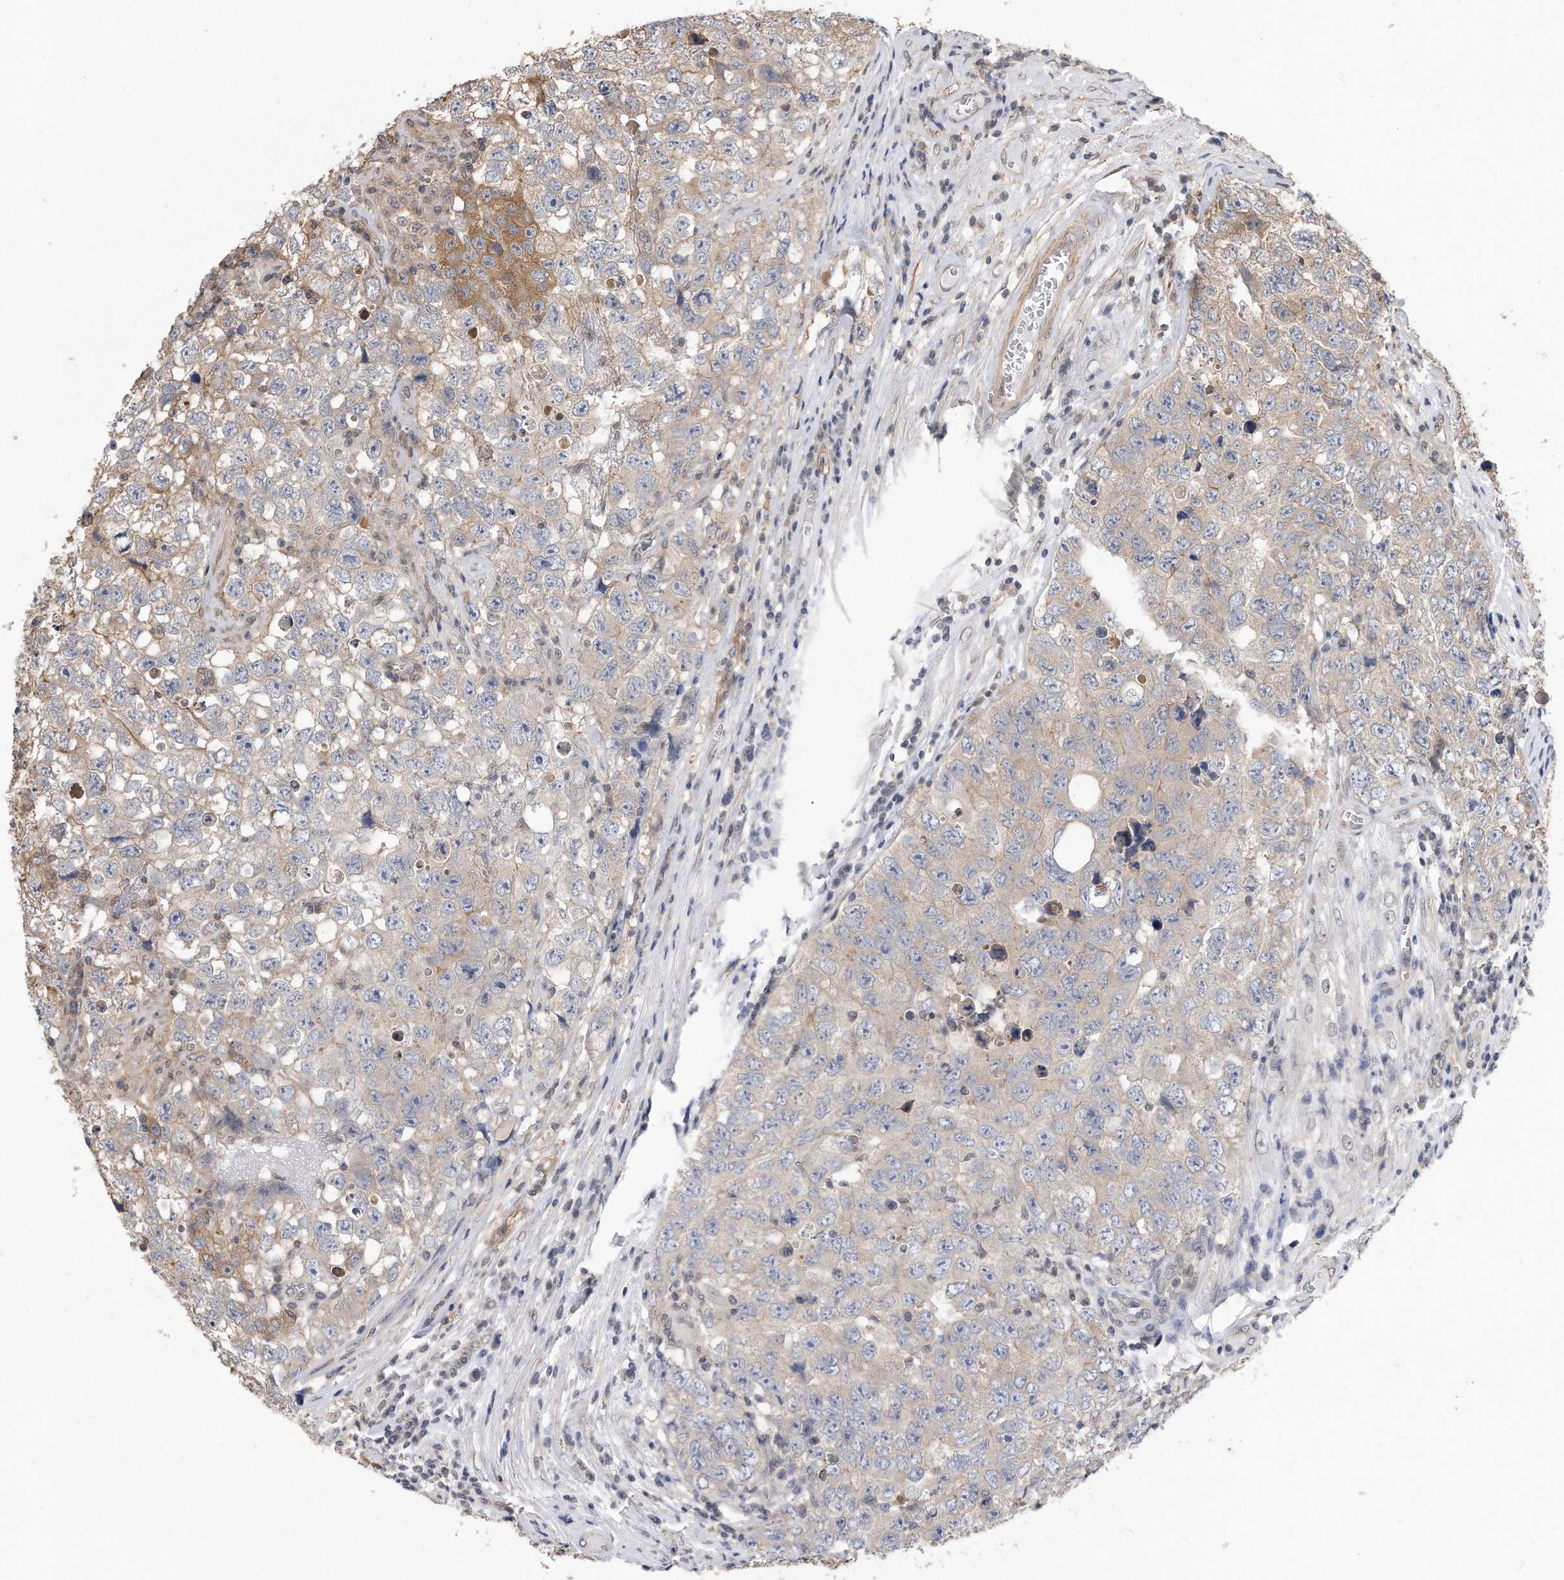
{"staining": {"intensity": "moderate", "quantity": "<25%", "location": "cytoplasmic/membranous"}, "tissue": "testis cancer", "cell_type": "Tumor cells", "image_type": "cancer", "snomed": [{"axis": "morphology", "description": "Seminoma, NOS"}, {"axis": "morphology", "description": "Carcinoma, Embryonal, NOS"}, {"axis": "topography", "description": "Testis"}], "caption": "Immunohistochemistry (IHC) of human testis seminoma reveals low levels of moderate cytoplasmic/membranous positivity in about <25% of tumor cells. Immunohistochemistry stains the protein of interest in brown and the nuclei are stained blue.", "gene": "TCP1", "patient": {"sex": "male", "age": 43}}